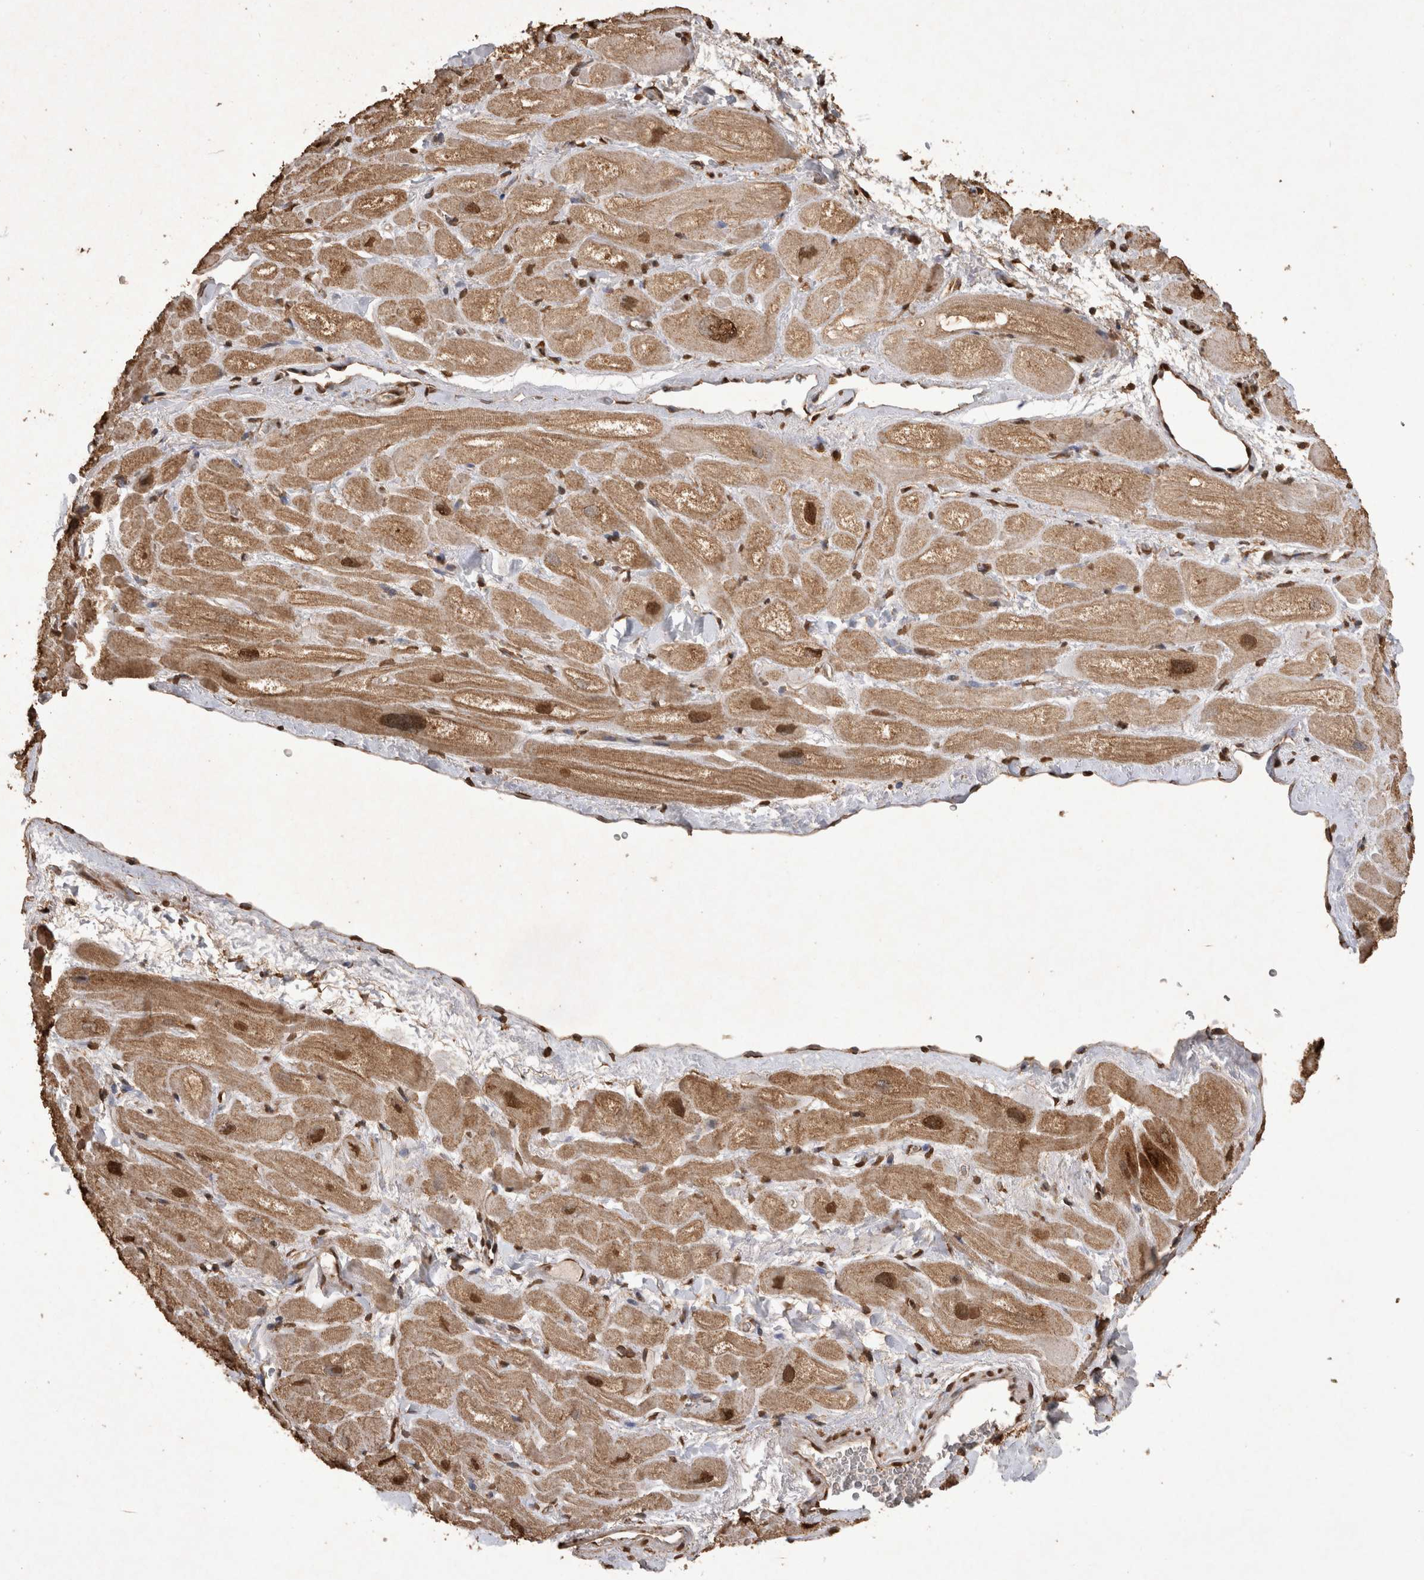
{"staining": {"intensity": "strong", "quantity": ">75%", "location": "cytoplasmic/membranous,nuclear"}, "tissue": "heart muscle", "cell_type": "Cardiomyocytes", "image_type": "normal", "snomed": [{"axis": "morphology", "description": "Normal tissue, NOS"}, {"axis": "topography", "description": "Heart"}], "caption": "IHC (DAB) staining of benign human heart muscle reveals strong cytoplasmic/membranous,nuclear protein staining in about >75% of cardiomyocytes.", "gene": "OAS2", "patient": {"sex": "male", "age": 49}}